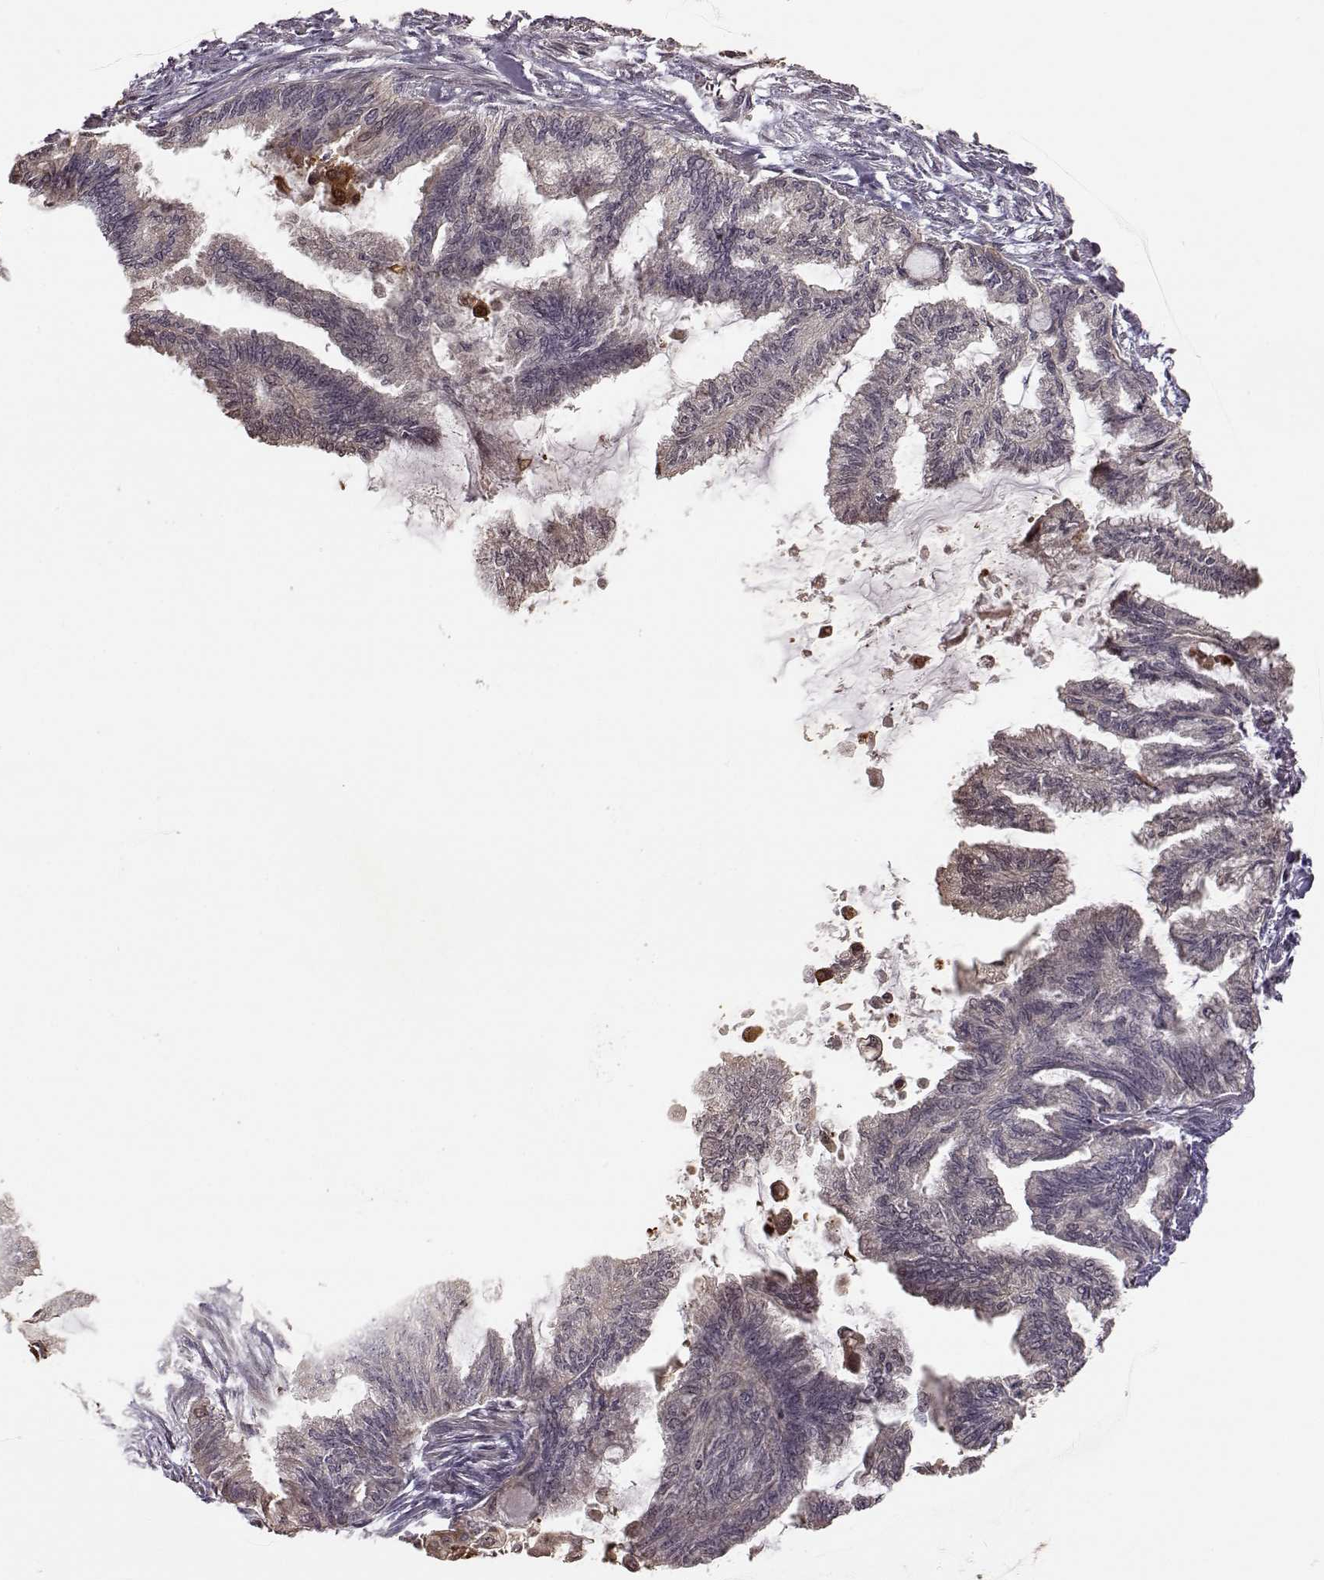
{"staining": {"intensity": "weak", "quantity": "<25%", "location": "cytoplasmic/membranous"}, "tissue": "endometrial cancer", "cell_type": "Tumor cells", "image_type": "cancer", "snomed": [{"axis": "morphology", "description": "Adenocarcinoma, NOS"}, {"axis": "topography", "description": "Endometrium"}], "caption": "Tumor cells show no significant protein positivity in endometrial adenocarcinoma.", "gene": "CRB1", "patient": {"sex": "female", "age": 86}}